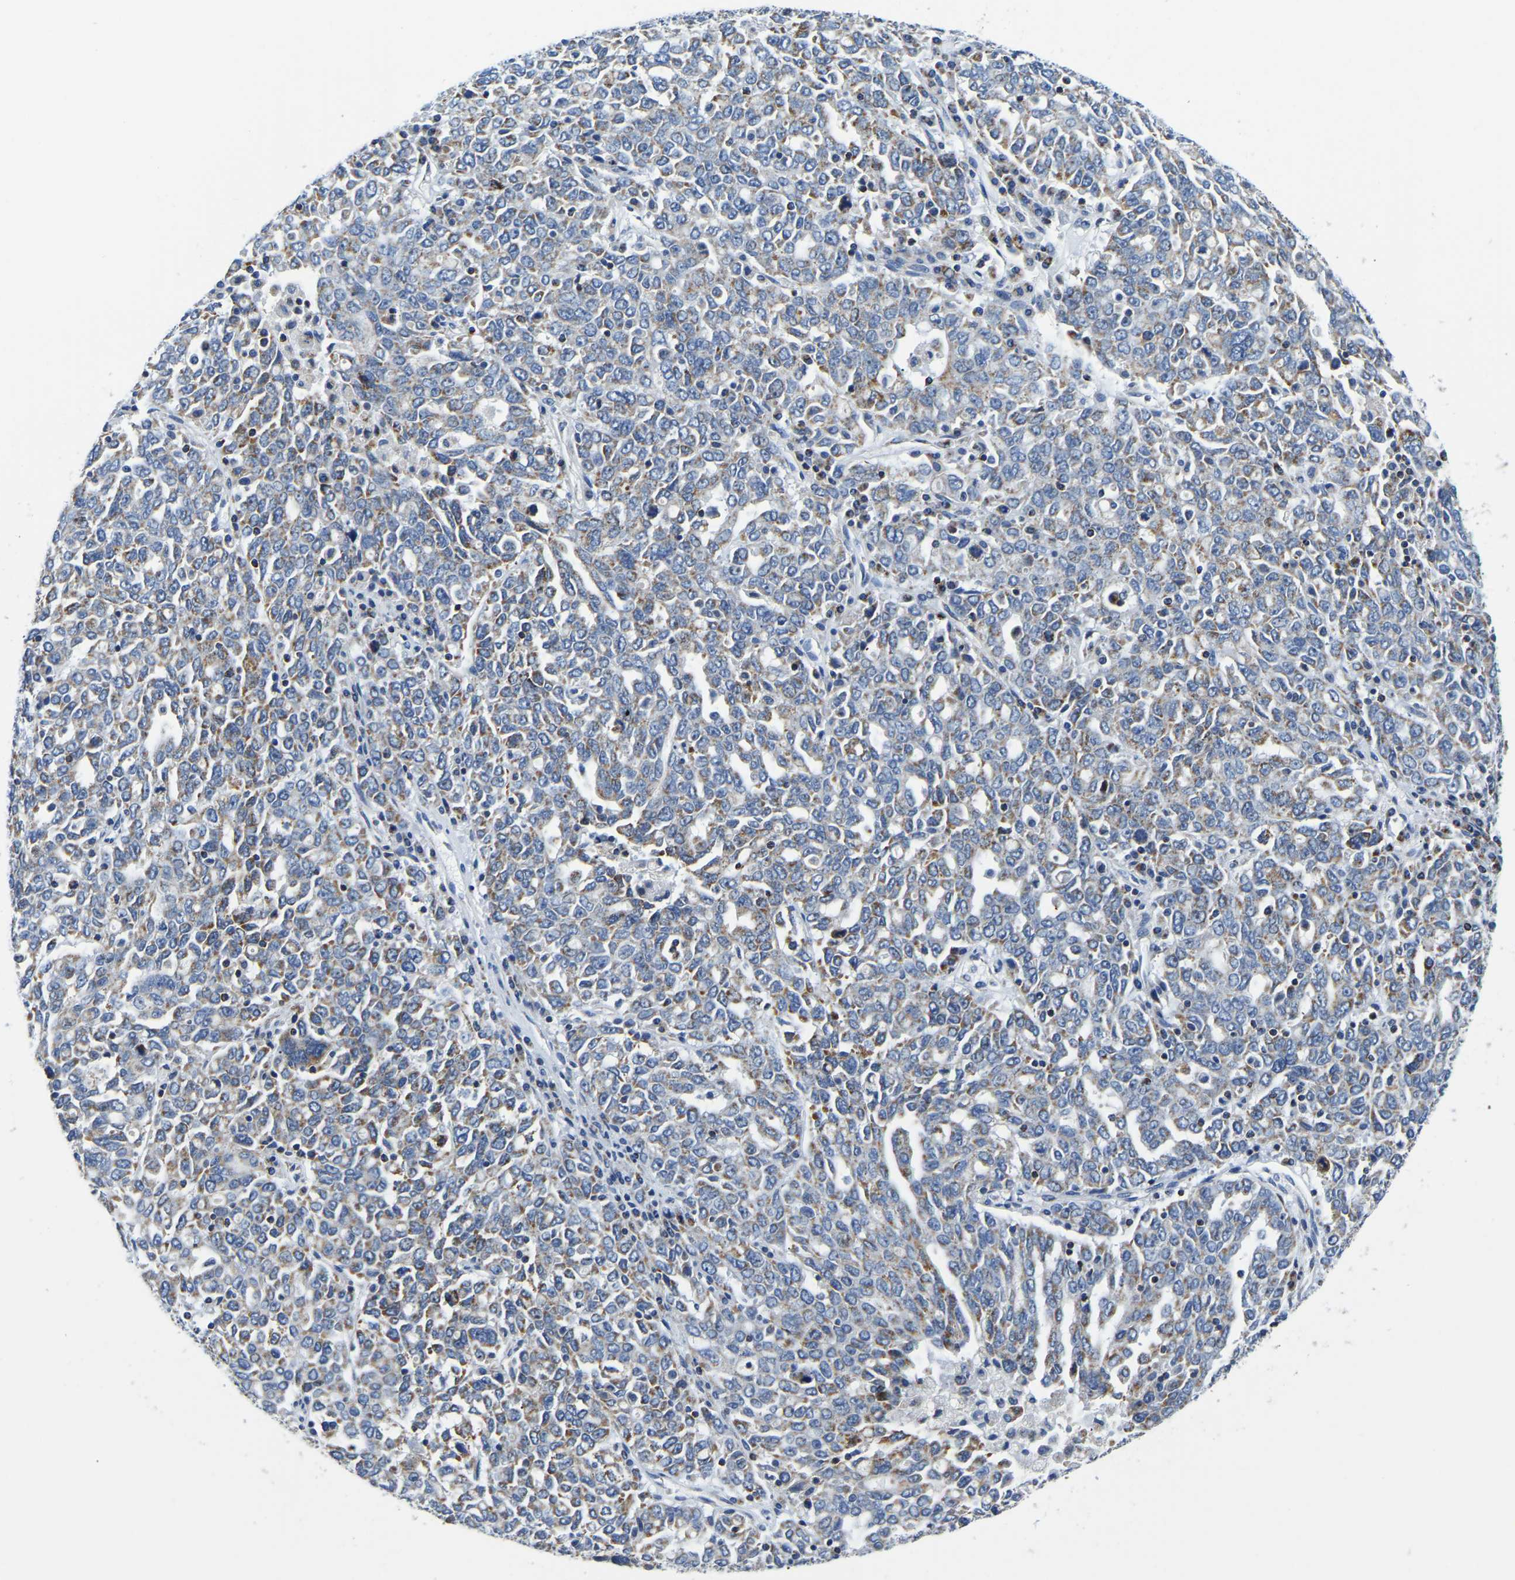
{"staining": {"intensity": "weak", "quantity": "<25%", "location": "cytoplasmic/membranous"}, "tissue": "ovarian cancer", "cell_type": "Tumor cells", "image_type": "cancer", "snomed": [{"axis": "morphology", "description": "Carcinoma, endometroid"}, {"axis": "topography", "description": "Ovary"}], "caption": "Immunohistochemical staining of human ovarian cancer (endometroid carcinoma) demonstrates no significant staining in tumor cells. (Brightfield microscopy of DAB IHC at high magnification).", "gene": "SFXN1", "patient": {"sex": "female", "age": 62}}